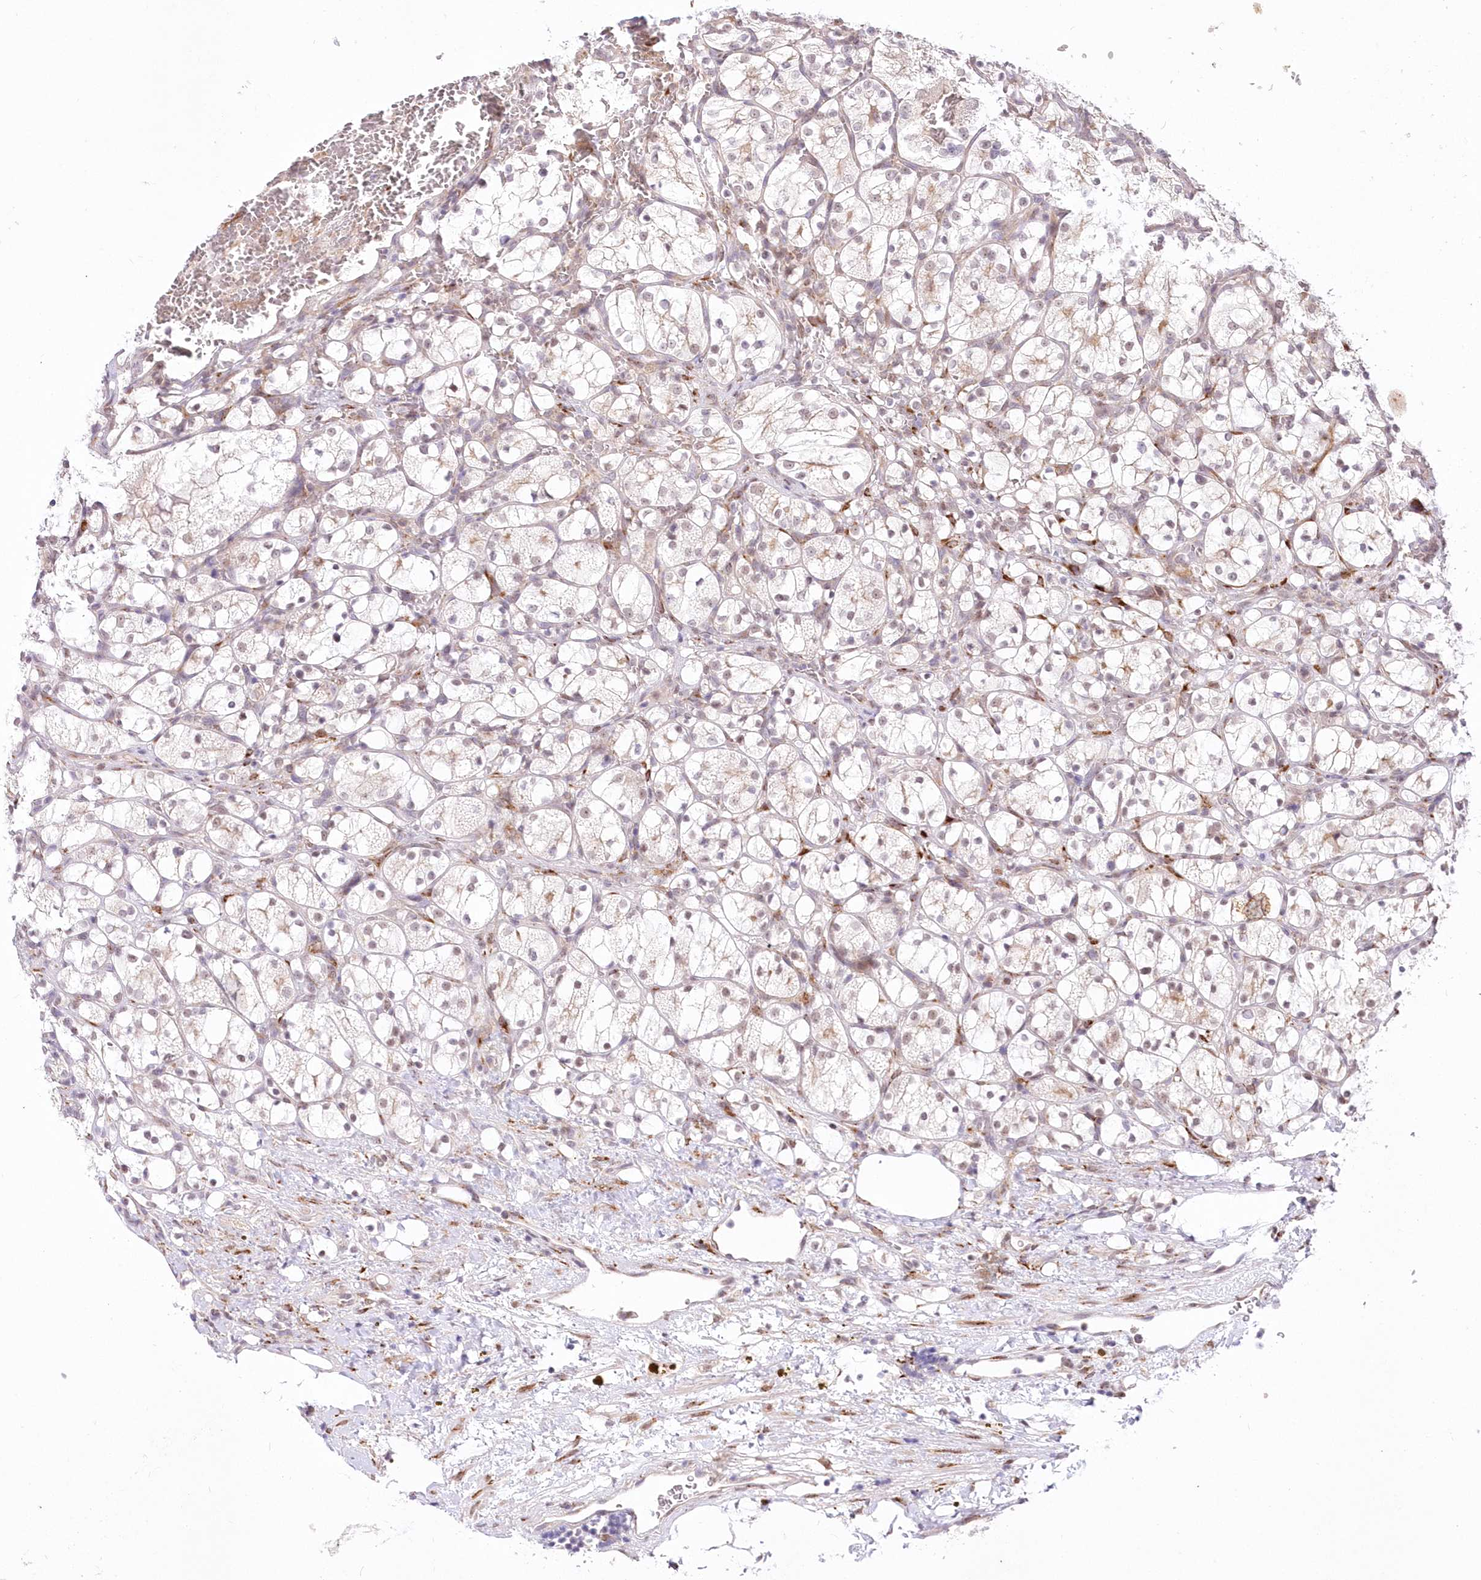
{"staining": {"intensity": "negative", "quantity": "none", "location": "none"}, "tissue": "renal cancer", "cell_type": "Tumor cells", "image_type": "cancer", "snomed": [{"axis": "morphology", "description": "Adenocarcinoma, NOS"}, {"axis": "topography", "description": "Kidney"}], "caption": "A micrograph of human renal cancer (adenocarcinoma) is negative for staining in tumor cells.", "gene": "LDB1", "patient": {"sex": "female", "age": 69}}